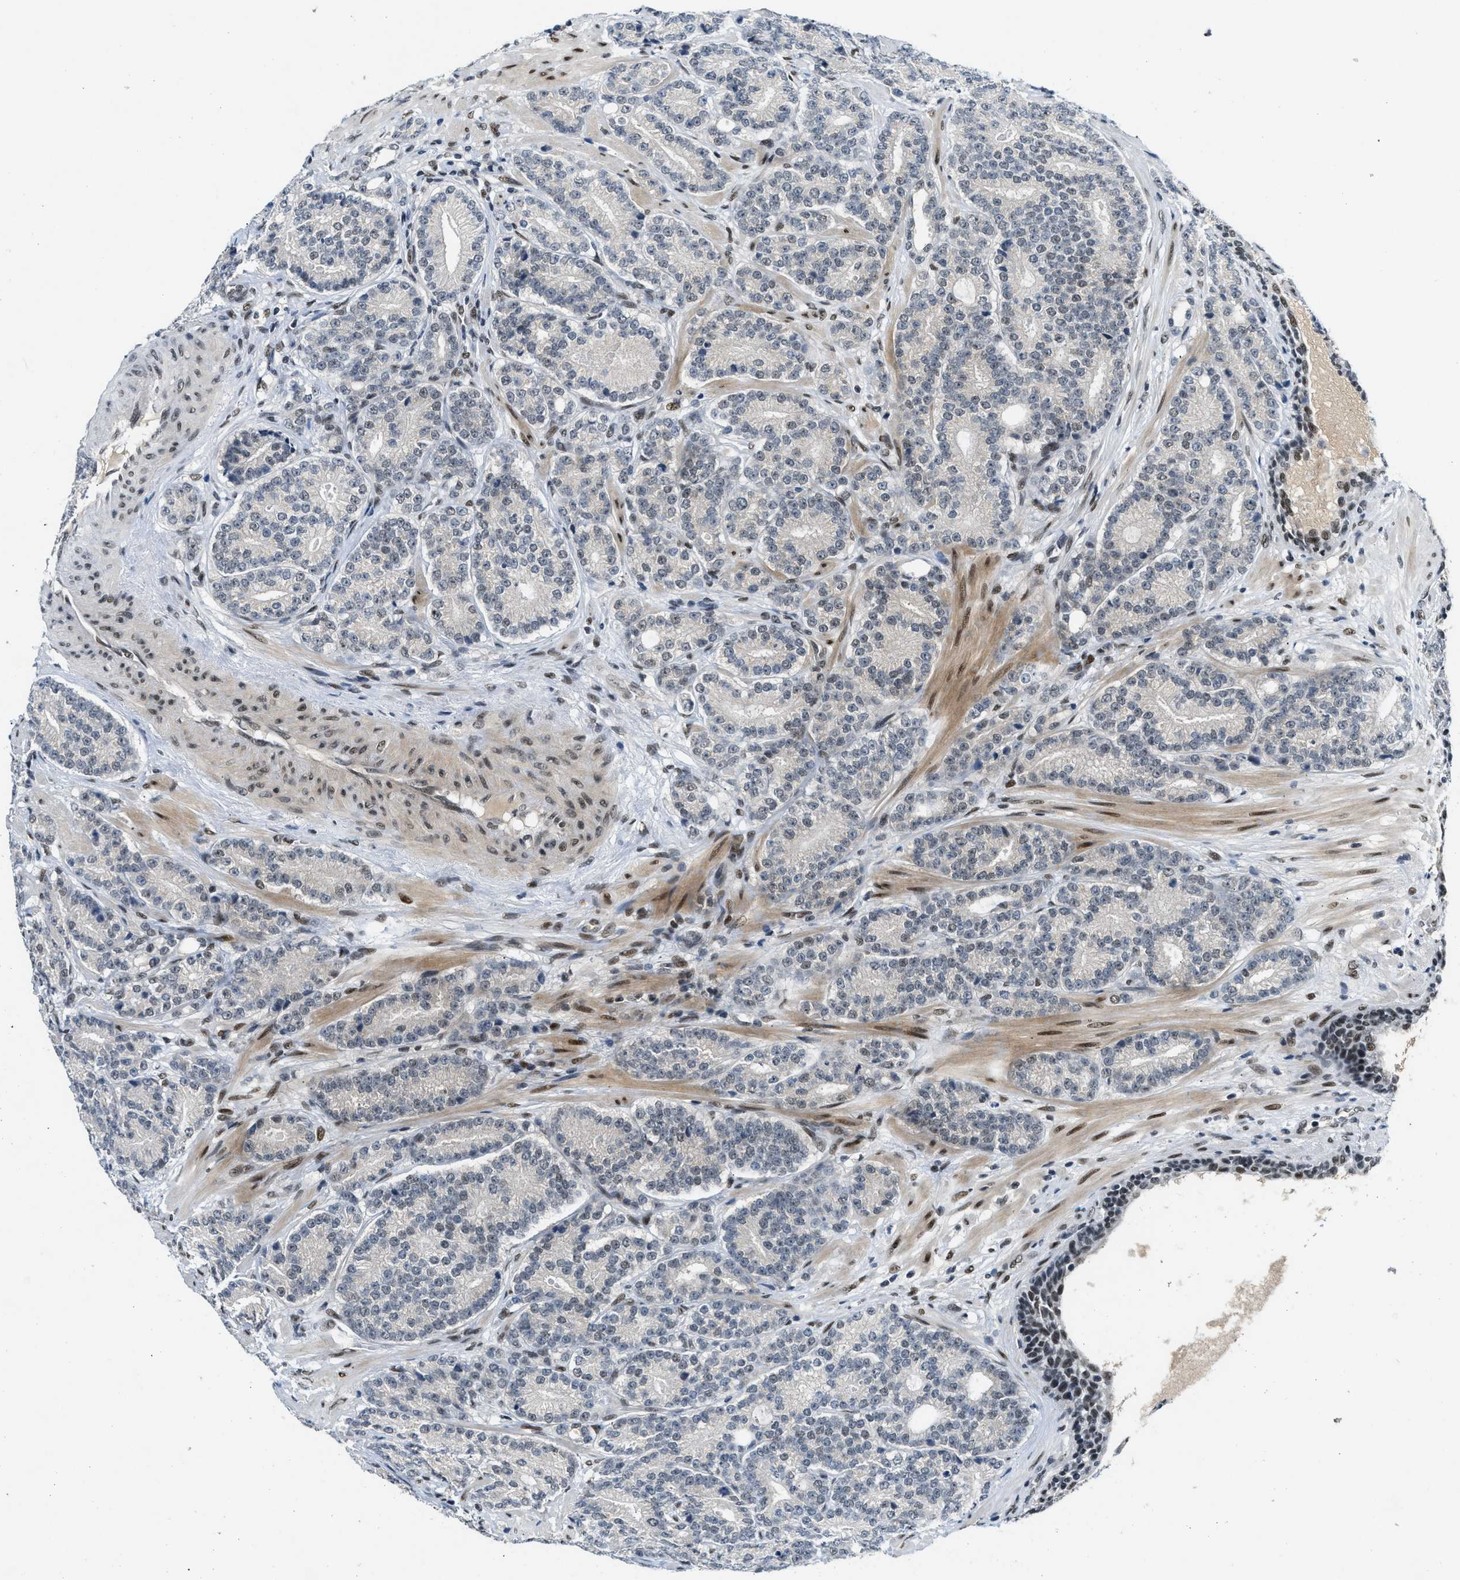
{"staining": {"intensity": "moderate", "quantity": "<25%", "location": "nuclear"}, "tissue": "prostate cancer", "cell_type": "Tumor cells", "image_type": "cancer", "snomed": [{"axis": "morphology", "description": "Adenocarcinoma, High grade"}, {"axis": "topography", "description": "Prostate"}], "caption": "High-power microscopy captured an IHC histopathology image of adenocarcinoma (high-grade) (prostate), revealing moderate nuclear positivity in approximately <25% of tumor cells.", "gene": "NCOA1", "patient": {"sex": "male", "age": 61}}